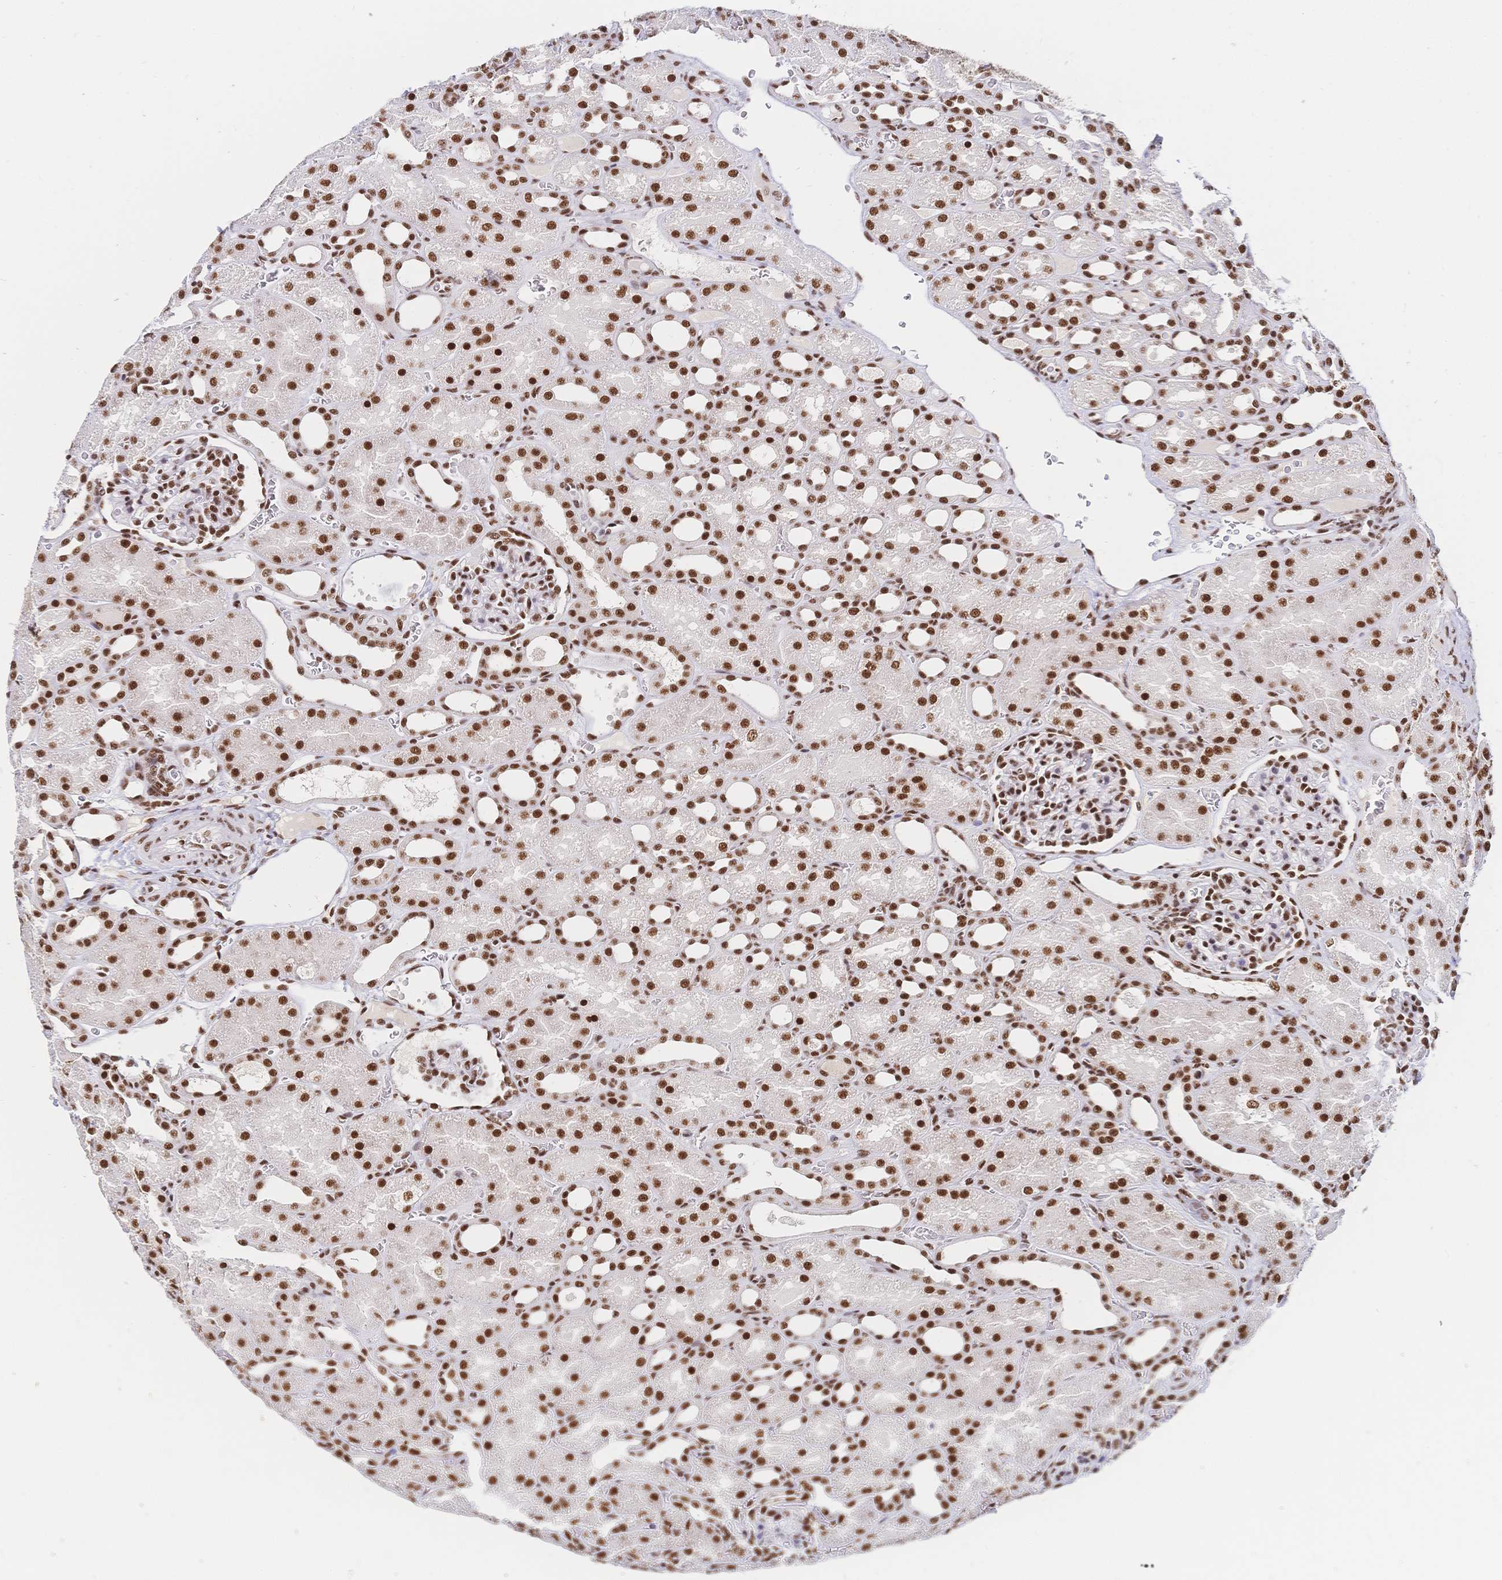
{"staining": {"intensity": "strong", "quantity": ">75%", "location": "nuclear"}, "tissue": "kidney", "cell_type": "Cells in glomeruli", "image_type": "normal", "snomed": [{"axis": "morphology", "description": "Normal tissue, NOS"}, {"axis": "topography", "description": "Kidney"}], "caption": "This image displays normal kidney stained with IHC to label a protein in brown. The nuclear of cells in glomeruli show strong positivity for the protein. Nuclei are counter-stained blue.", "gene": "SRSF1", "patient": {"sex": "male", "age": 2}}